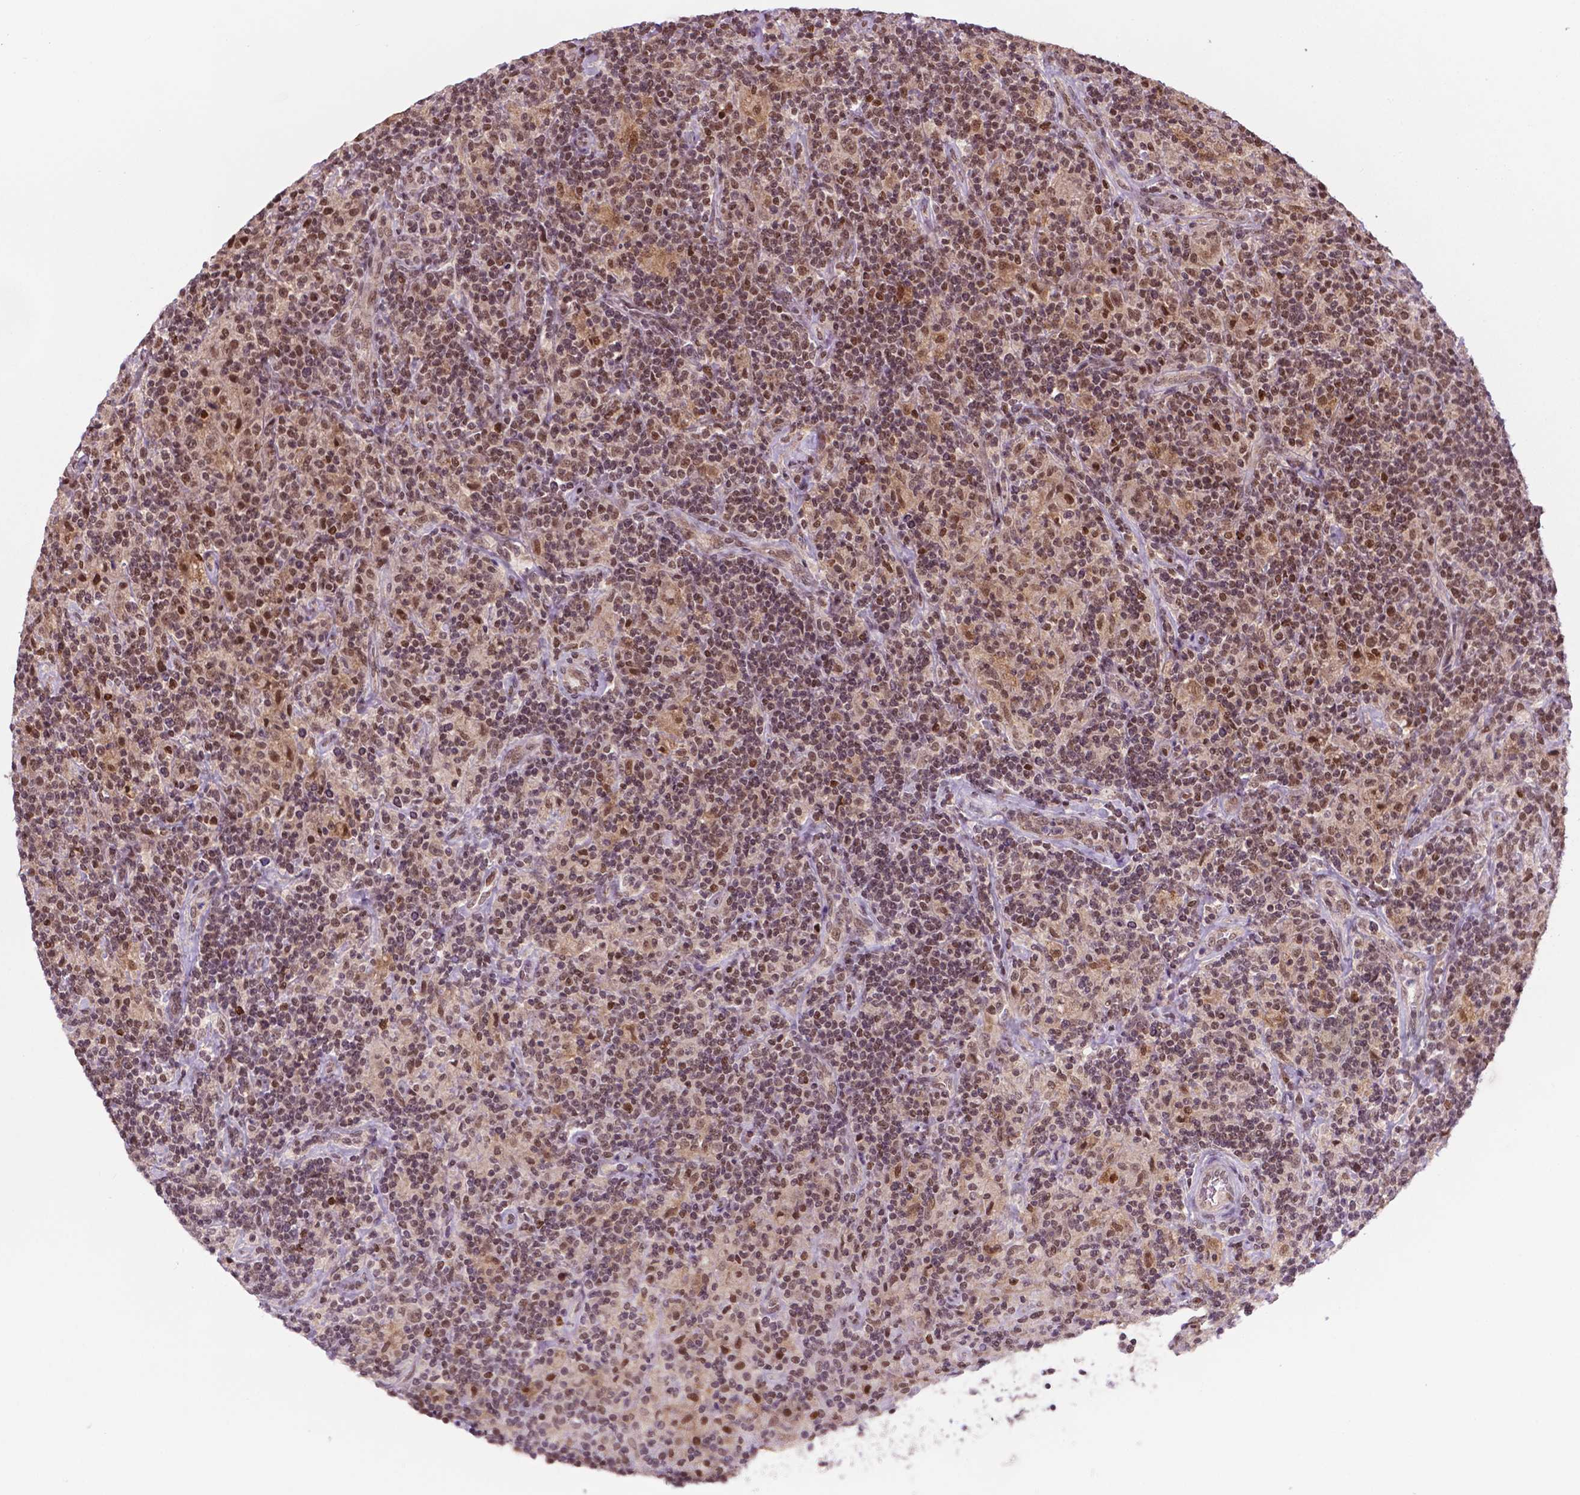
{"staining": {"intensity": "moderate", "quantity": ">75%", "location": "nuclear"}, "tissue": "lymphoma", "cell_type": "Tumor cells", "image_type": "cancer", "snomed": [{"axis": "morphology", "description": "Hodgkin's disease, NOS"}, {"axis": "topography", "description": "Lymph node"}], "caption": "Protein expression analysis of Hodgkin's disease exhibits moderate nuclear expression in about >75% of tumor cells.", "gene": "PER2", "patient": {"sex": "male", "age": 70}}